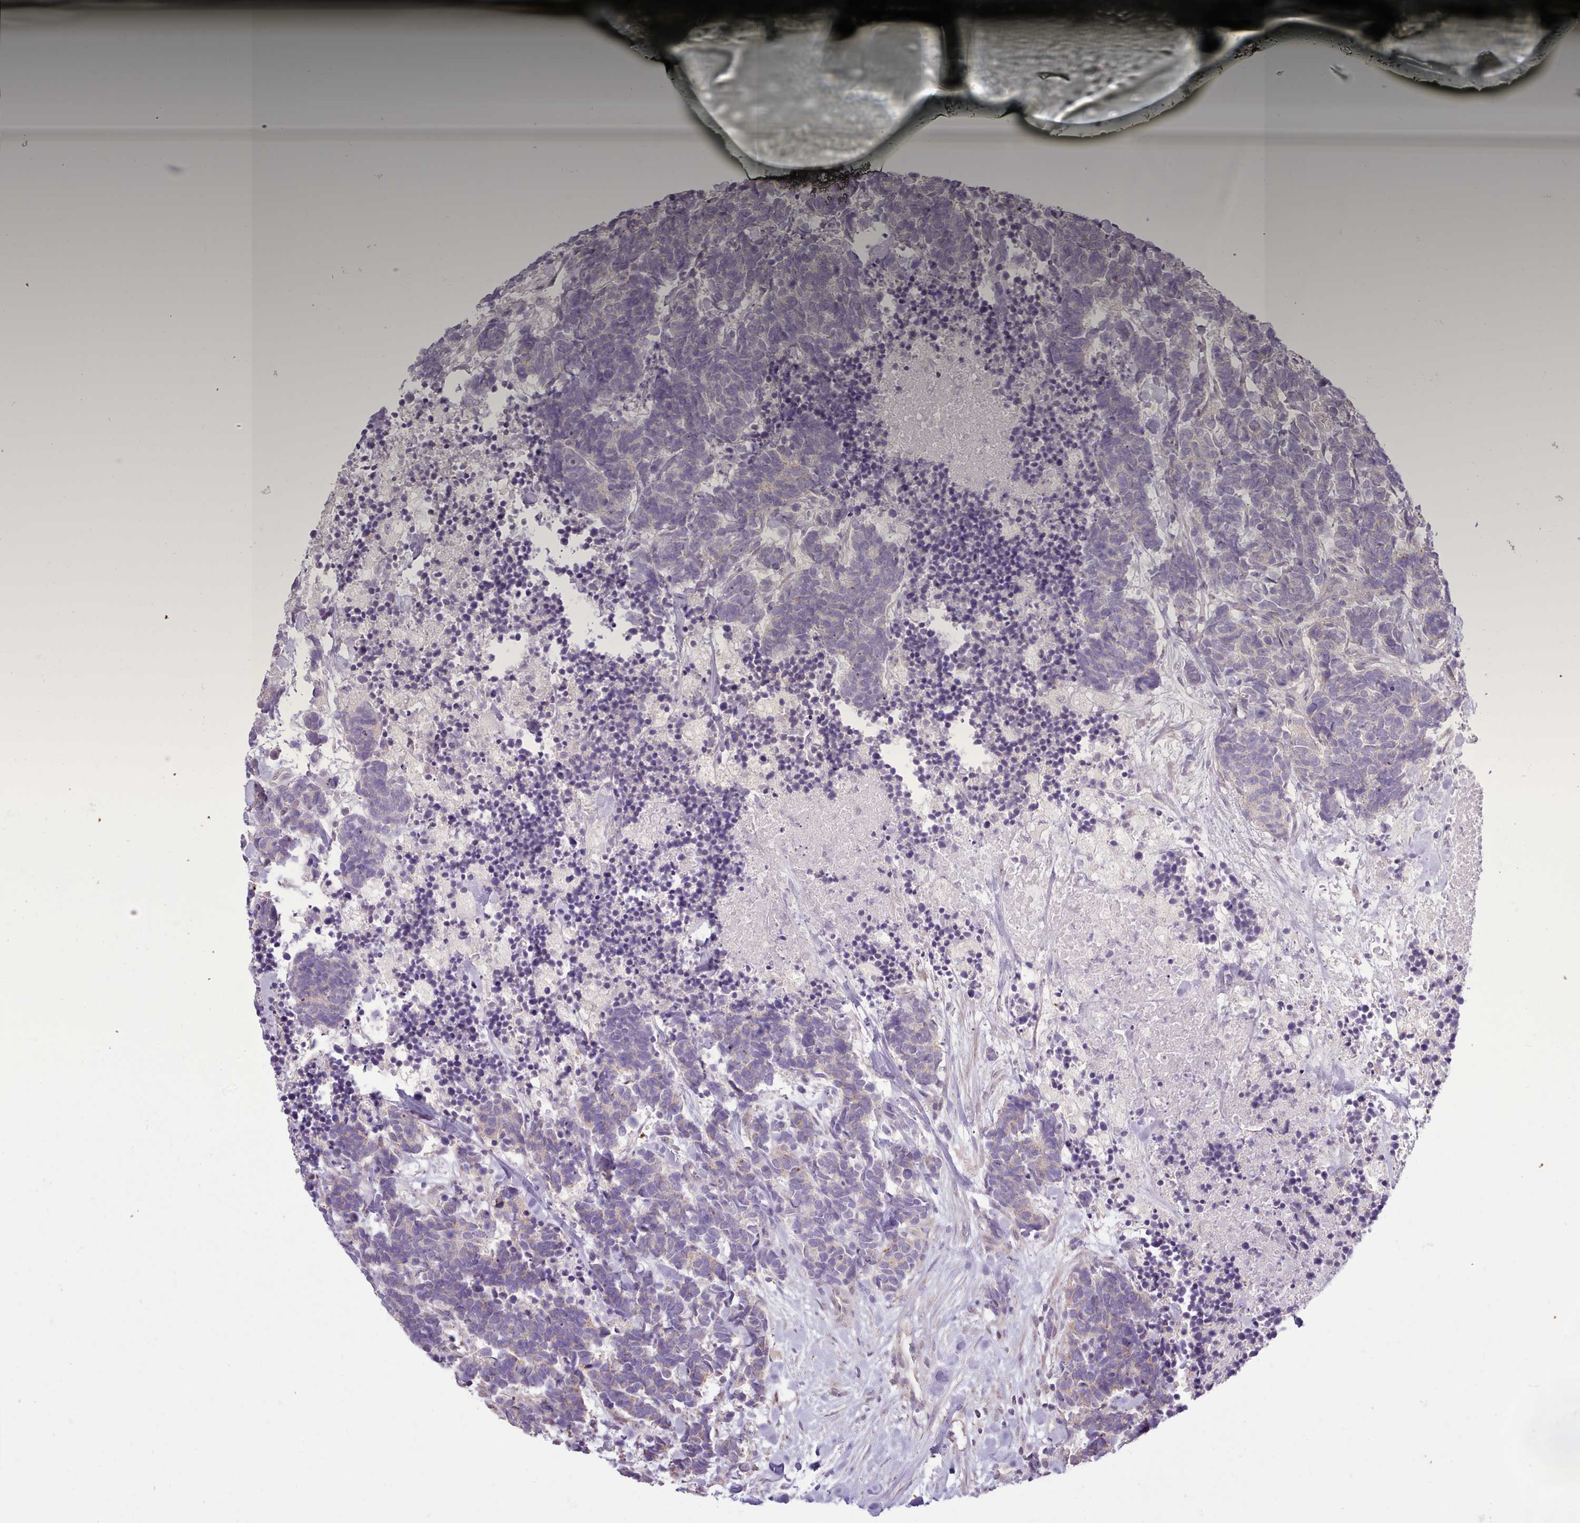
{"staining": {"intensity": "negative", "quantity": "none", "location": "none"}, "tissue": "carcinoid", "cell_type": "Tumor cells", "image_type": "cancer", "snomed": [{"axis": "morphology", "description": "Carcinoma, NOS"}, {"axis": "morphology", "description": "Carcinoid, malignant, NOS"}, {"axis": "topography", "description": "Prostate"}], "caption": "High power microscopy image of an immunohistochemistry (IHC) image of carcinoid, revealing no significant positivity in tumor cells.", "gene": "ARL2BP", "patient": {"sex": "male", "age": 57}}